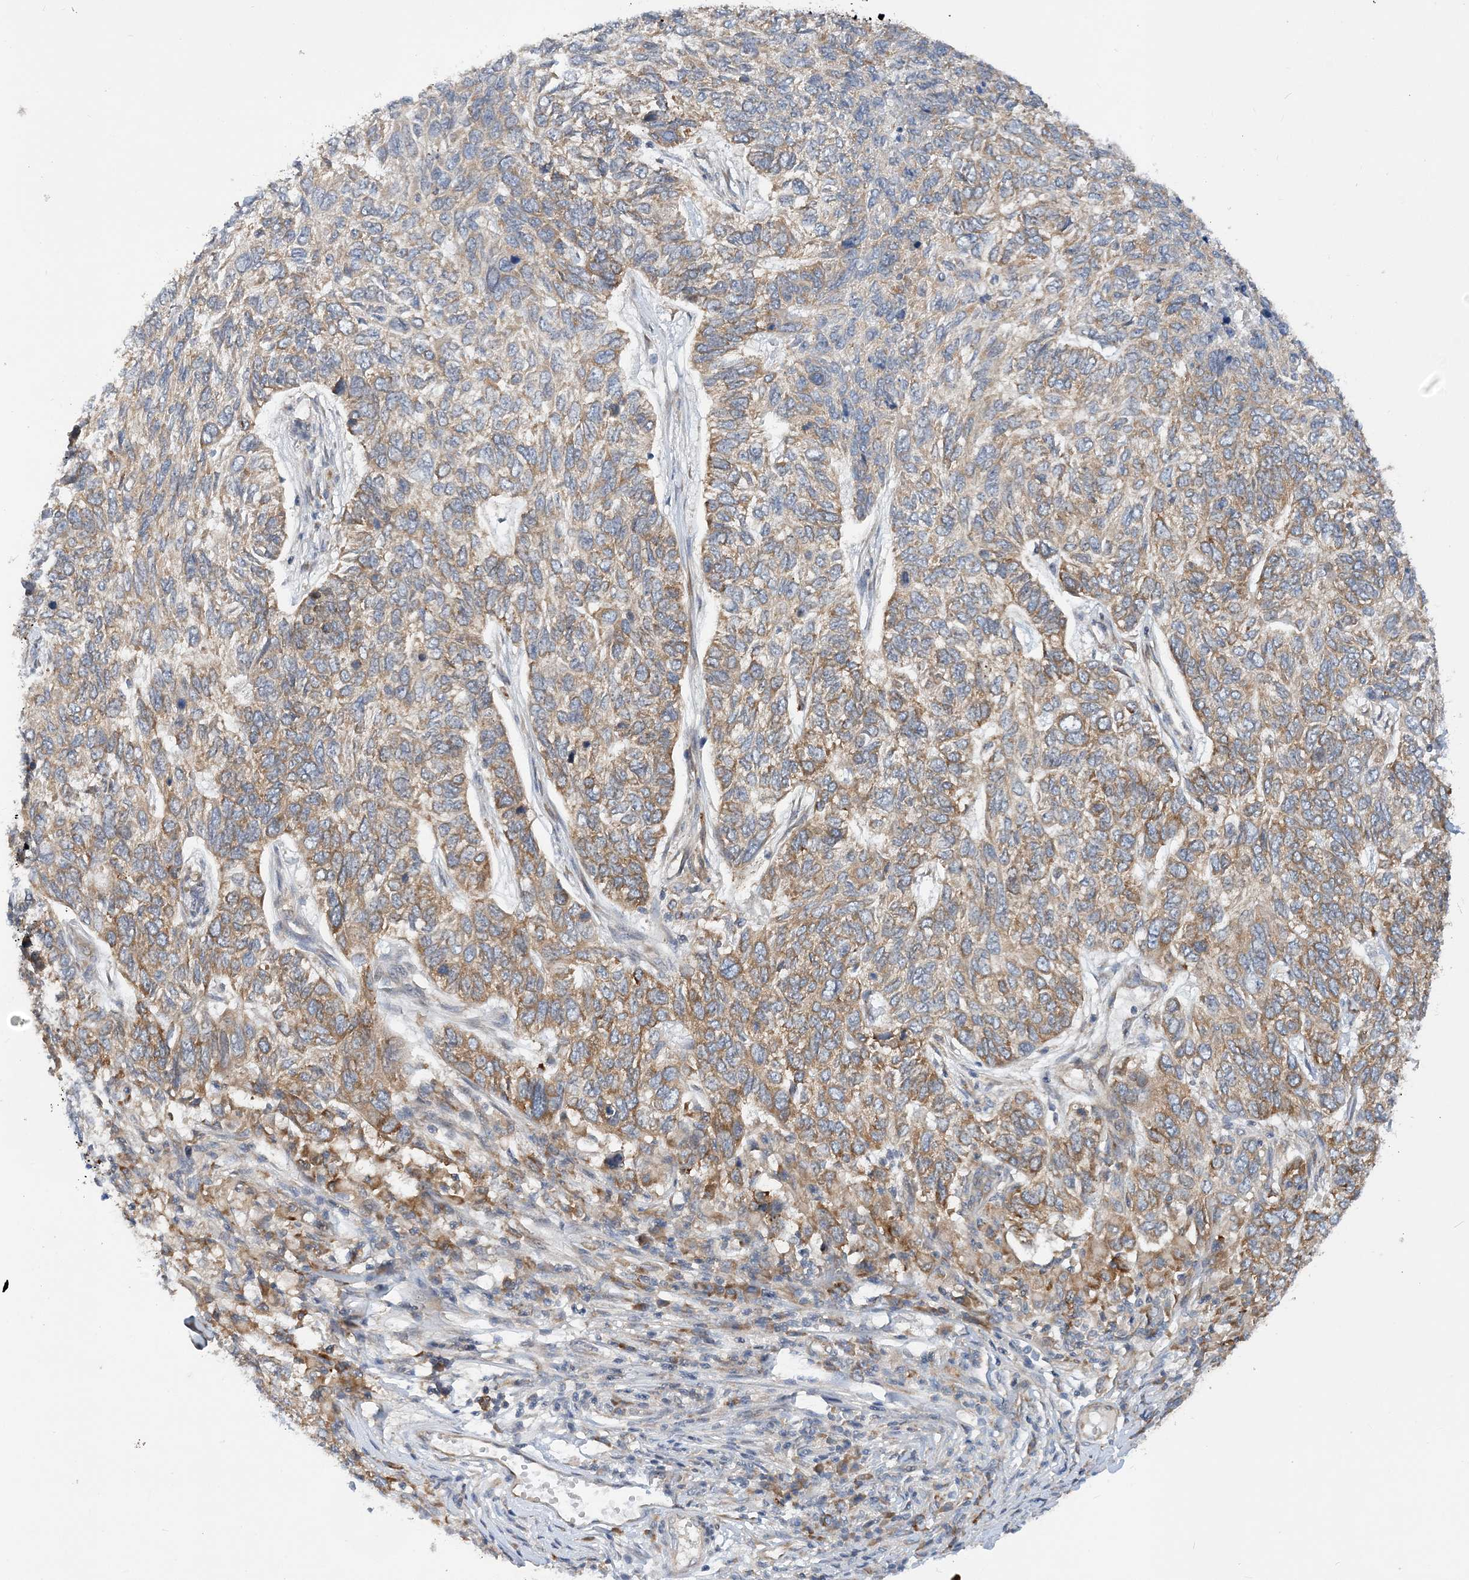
{"staining": {"intensity": "moderate", "quantity": ">75%", "location": "cytoplasmic/membranous"}, "tissue": "skin cancer", "cell_type": "Tumor cells", "image_type": "cancer", "snomed": [{"axis": "morphology", "description": "Basal cell carcinoma"}, {"axis": "topography", "description": "Skin"}], "caption": "Approximately >75% of tumor cells in basal cell carcinoma (skin) reveal moderate cytoplasmic/membranous protein expression as visualized by brown immunohistochemical staining.", "gene": "LARP4B", "patient": {"sex": "female", "age": 65}}